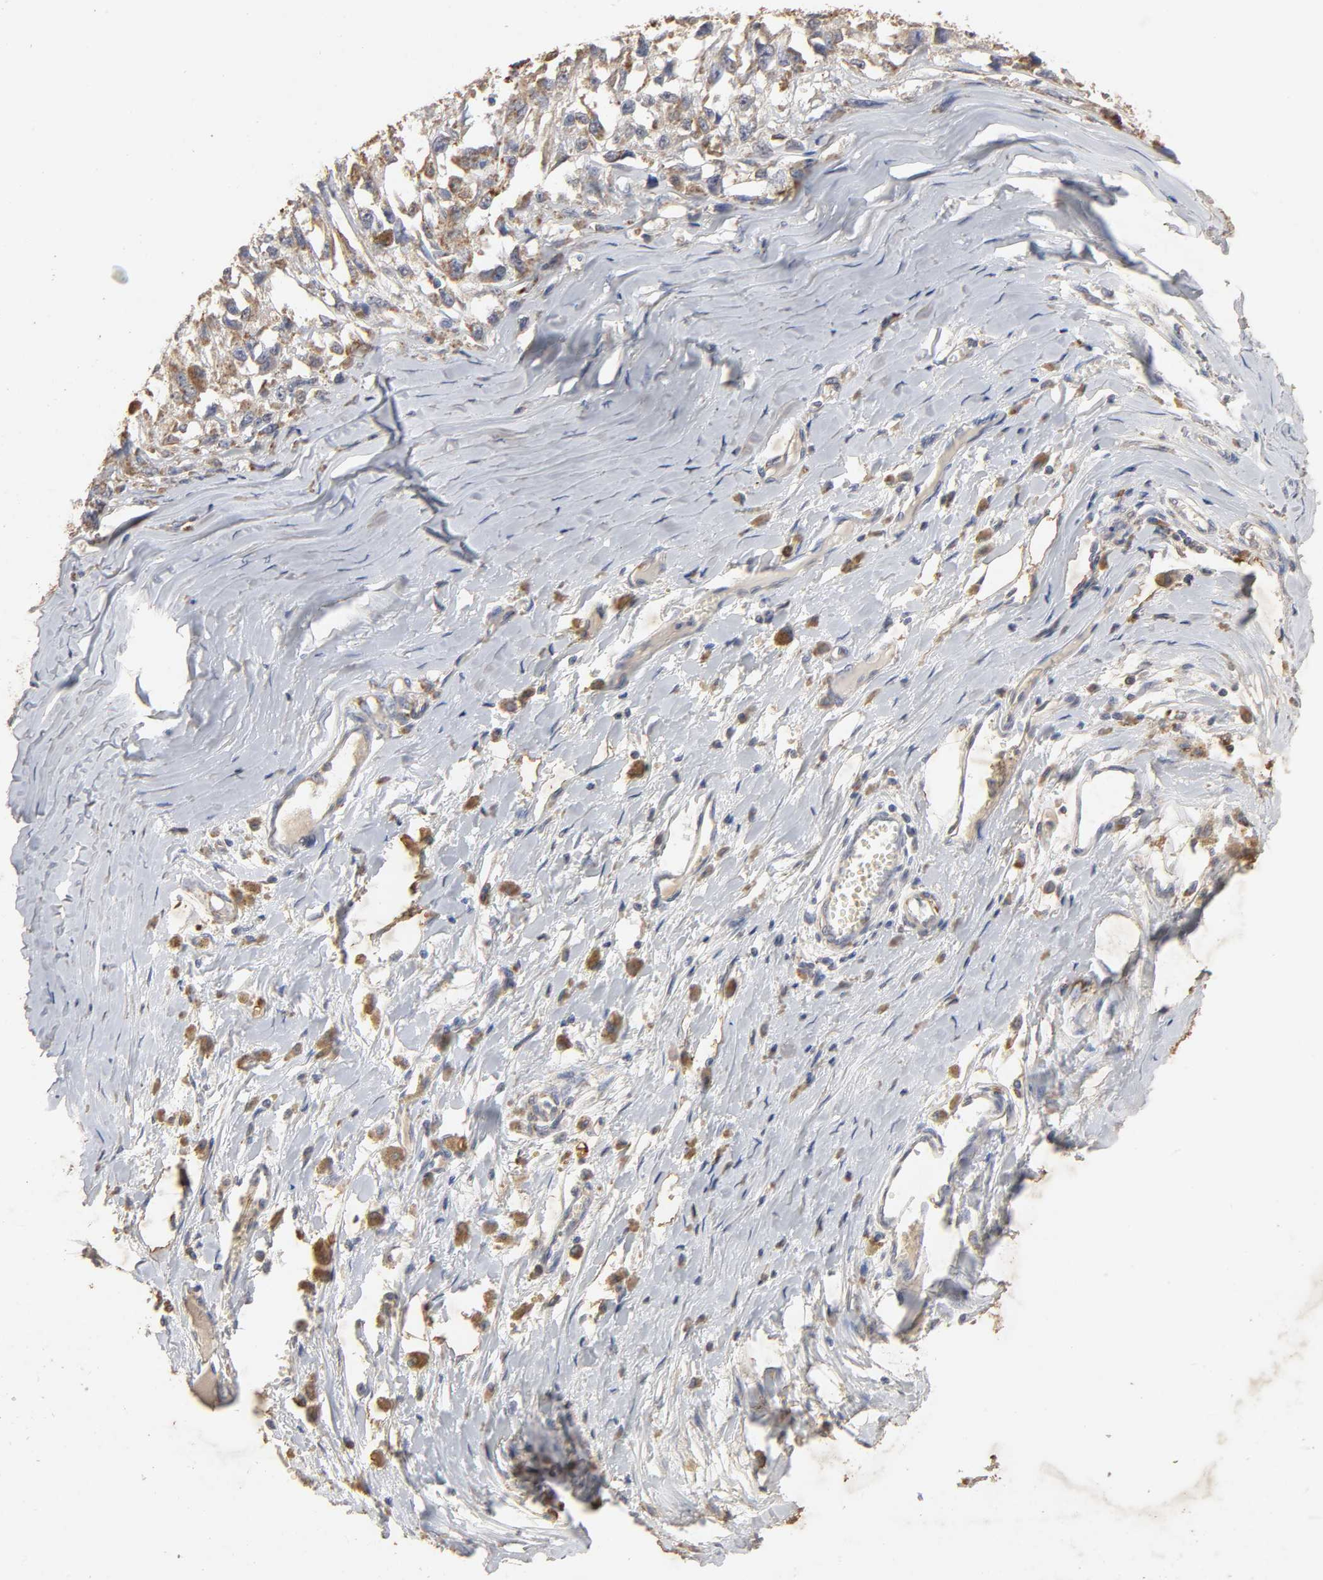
{"staining": {"intensity": "moderate", "quantity": ">75%", "location": "cytoplasmic/membranous"}, "tissue": "melanoma", "cell_type": "Tumor cells", "image_type": "cancer", "snomed": [{"axis": "morphology", "description": "Malignant melanoma, Metastatic site"}, {"axis": "topography", "description": "Lymph node"}], "caption": "This is an image of IHC staining of malignant melanoma (metastatic site), which shows moderate staining in the cytoplasmic/membranous of tumor cells.", "gene": "CYCS", "patient": {"sex": "male", "age": 59}}